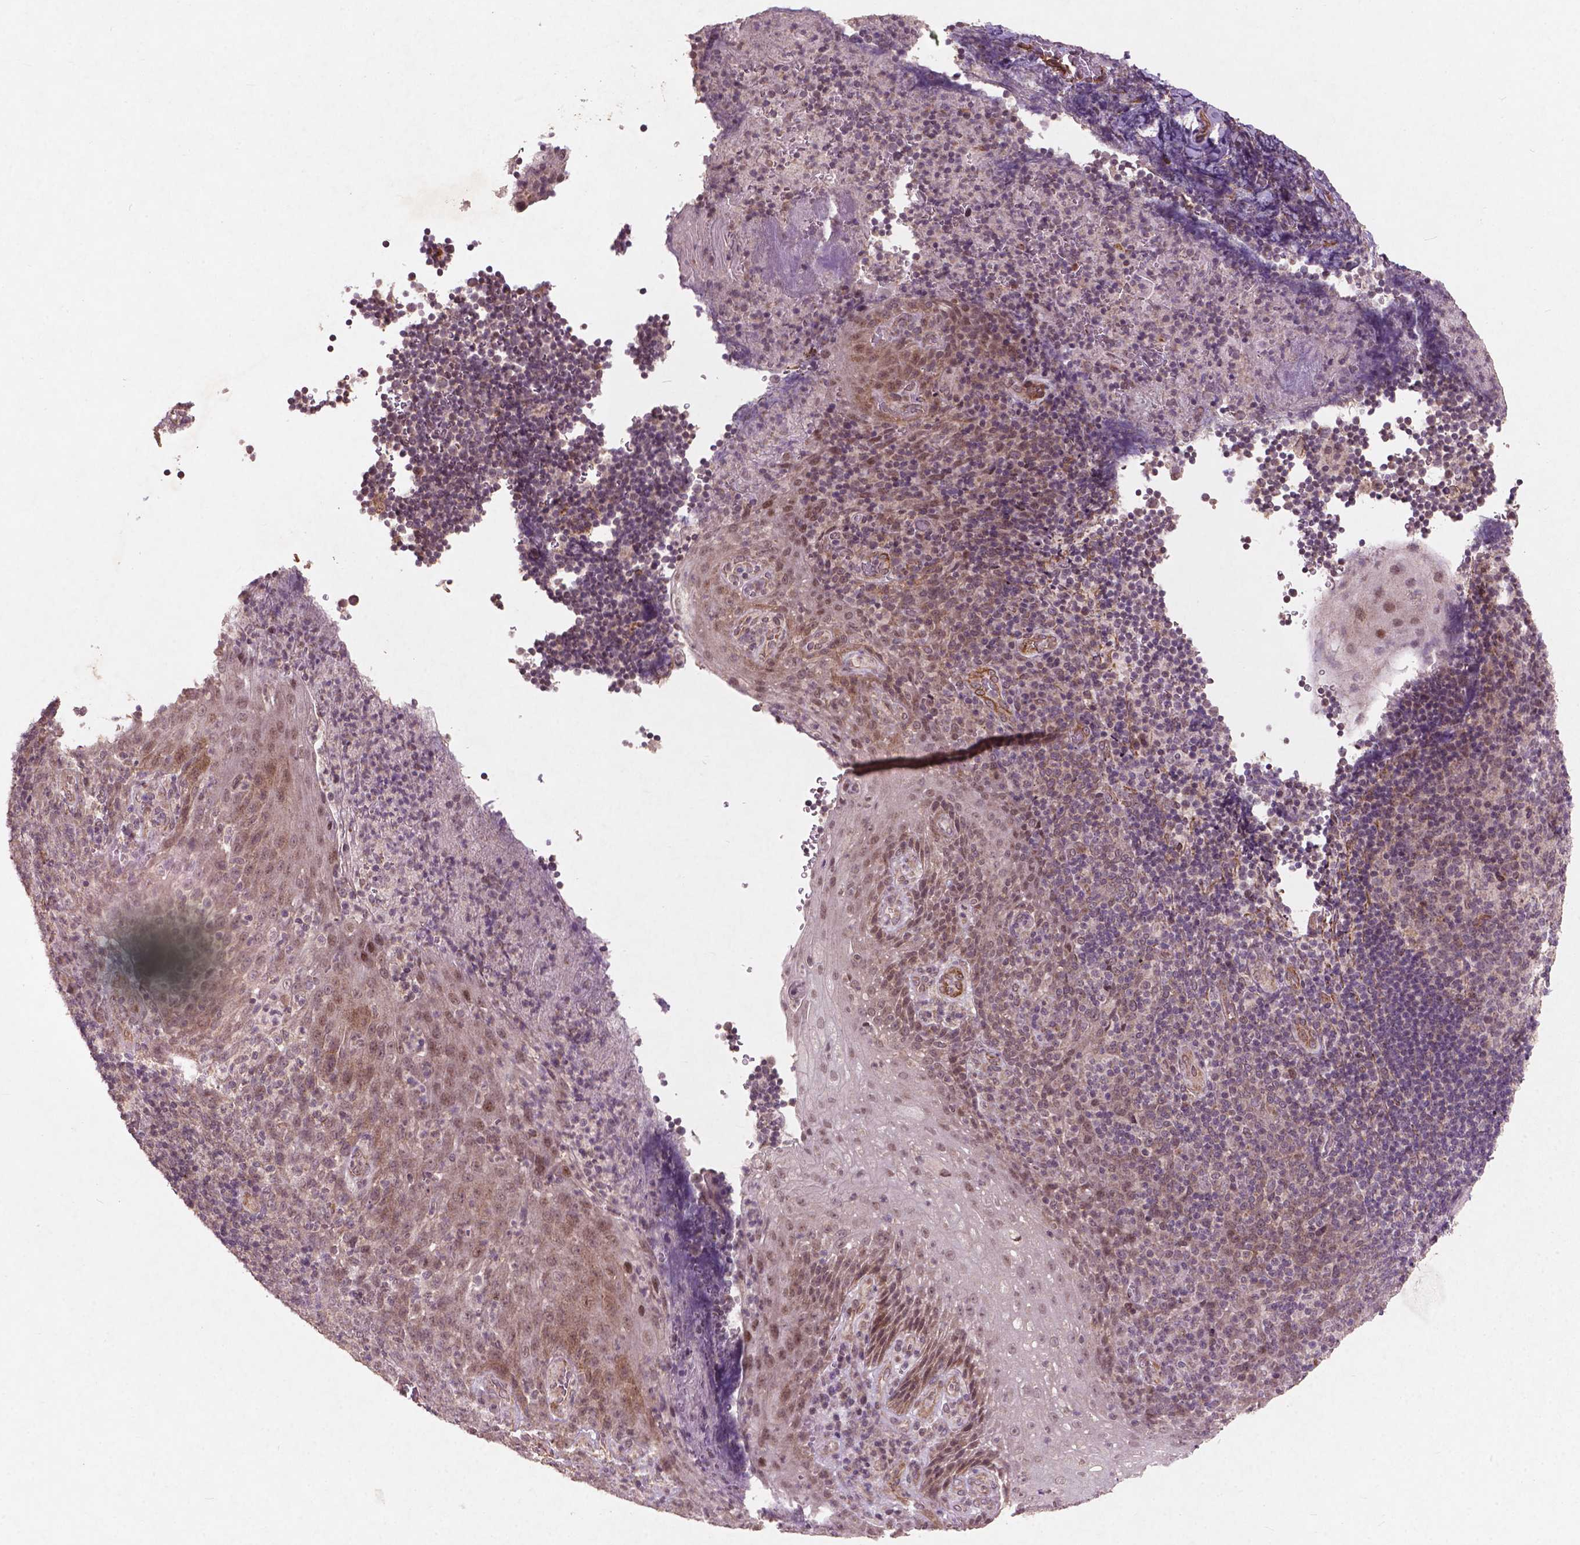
{"staining": {"intensity": "negative", "quantity": "none", "location": "none"}, "tissue": "tonsil", "cell_type": "Germinal center cells", "image_type": "normal", "snomed": [{"axis": "morphology", "description": "Normal tissue, NOS"}, {"axis": "topography", "description": "Tonsil"}], "caption": "Histopathology image shows no protein expression in germinal center cells of benign tonsil. Nuclei are stained in blue.", "gene": "SMAD2", "patient": {"sex": "male", "age": 17}}